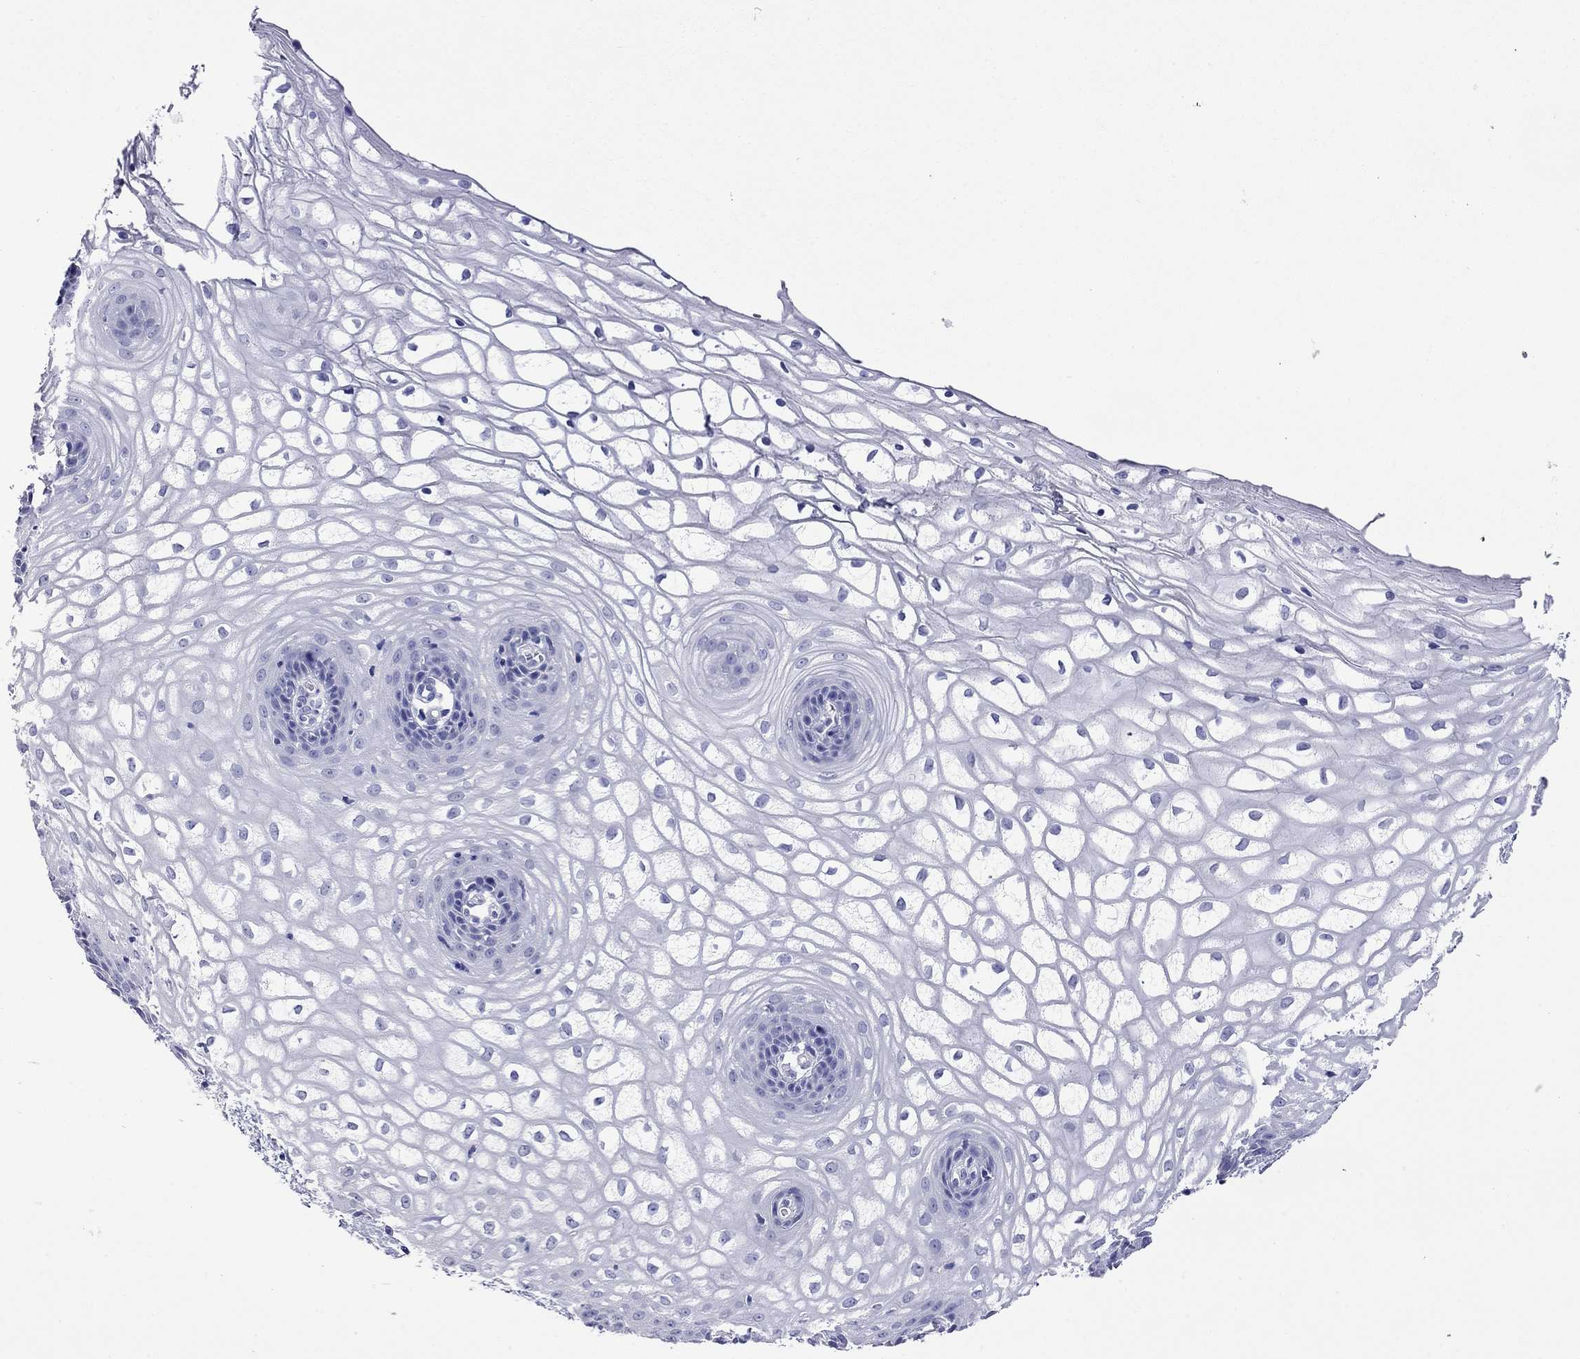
{"staining": {"intensity": "negative", "quantity": "none", "location": "none"}, "tissue": "vagina", "cell_type": "Squamous epithelial cells", "image_type": "normal", "snomed": [{"axis": "morphology", "description": "Normal tissue, NOS"}, {"axis": "topography", "description": "Vagina"}], "caption": "This image is of normal vagina stained with IHC to label a protein in brown with the nuclei are counter-stained blue. There is no staining in squamous epithelial cells.", "gene": "KIAA2012", "patient": {"sex": "female", "age": 34}}